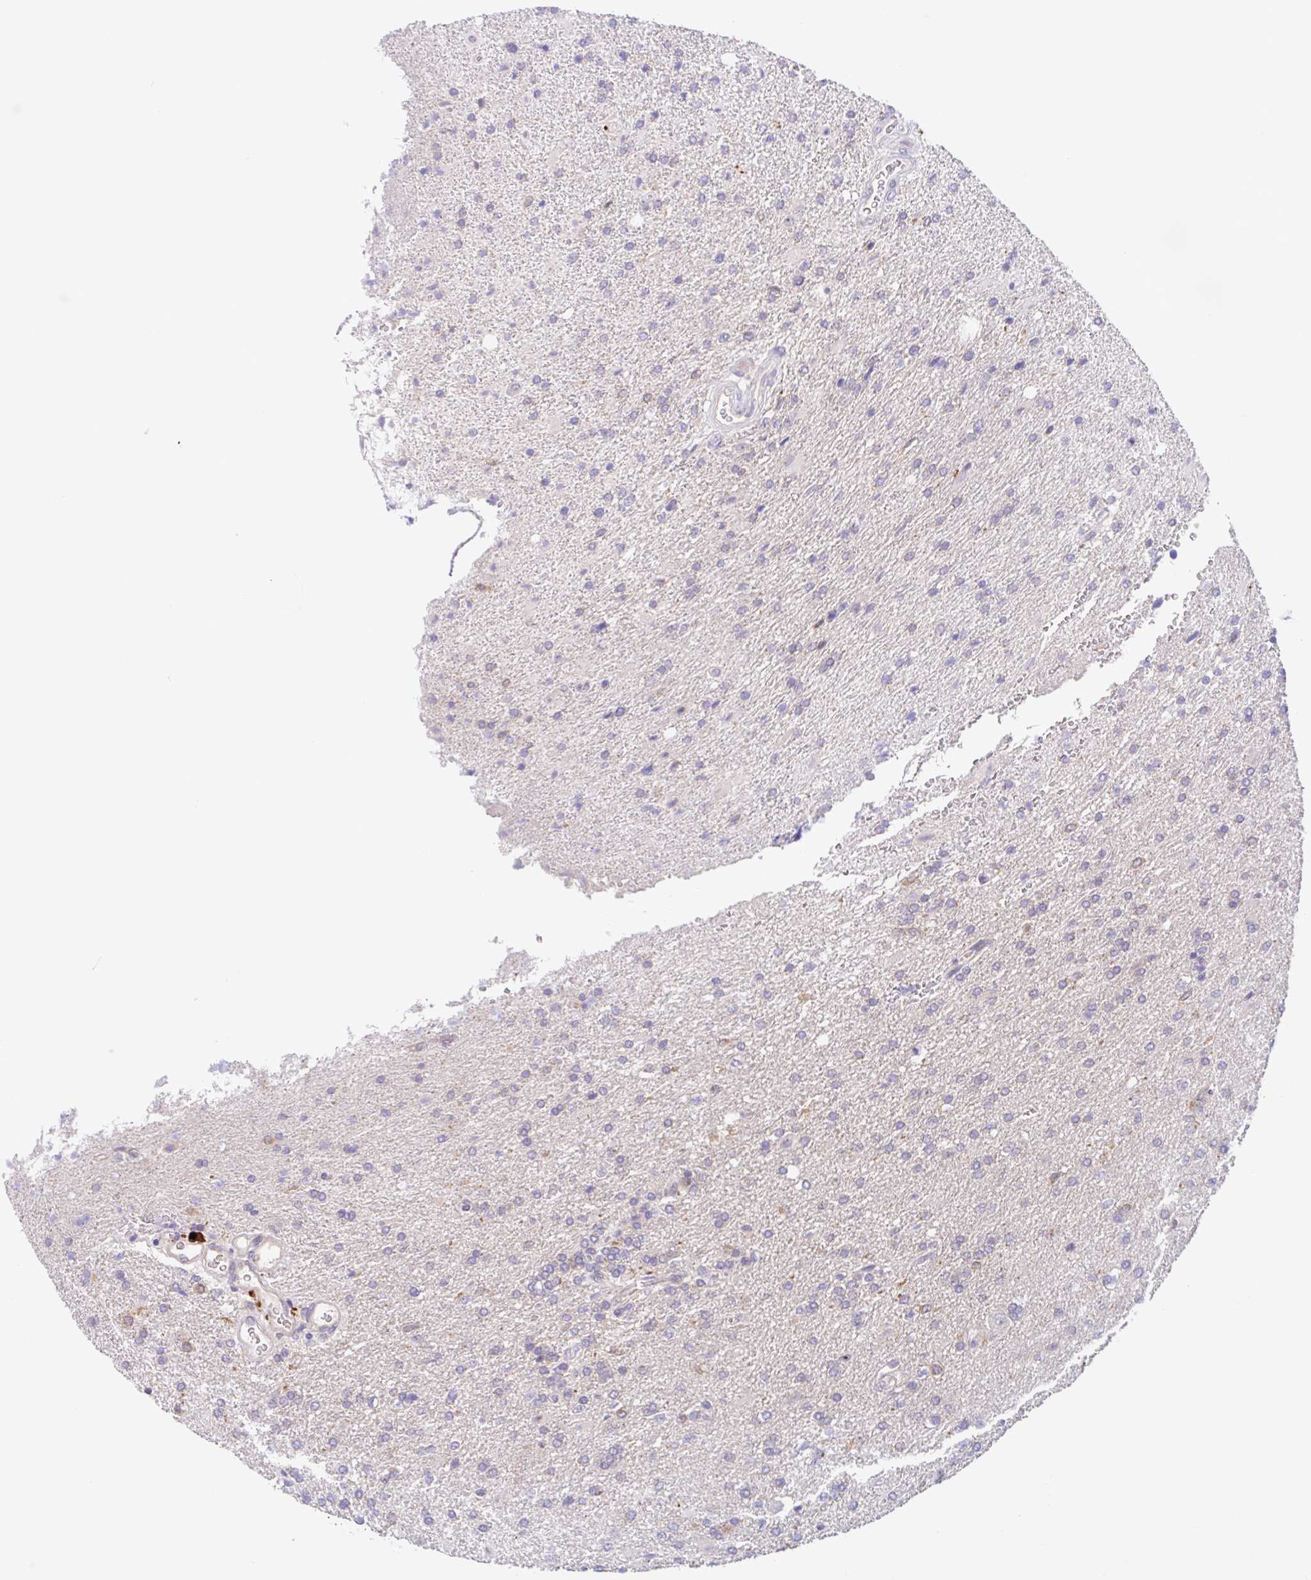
{"staining": {"intensity": "negative", "quantity": "none", "location": "none"}, "tissue": "glioma", "cell_type": "Tumor cells", "image_type": "cancer", "snomed": [{"axis": "morphology", "description": "Glioma, malignant, High grade"}, {"axis": "topography", "description": "Brain"}], "caption": "Tumor cells are negative for brown protein staining in high-grade glioma (malignant).", "gene": "TMEM86A", "patient": {"sex": "male", "age": 56}}